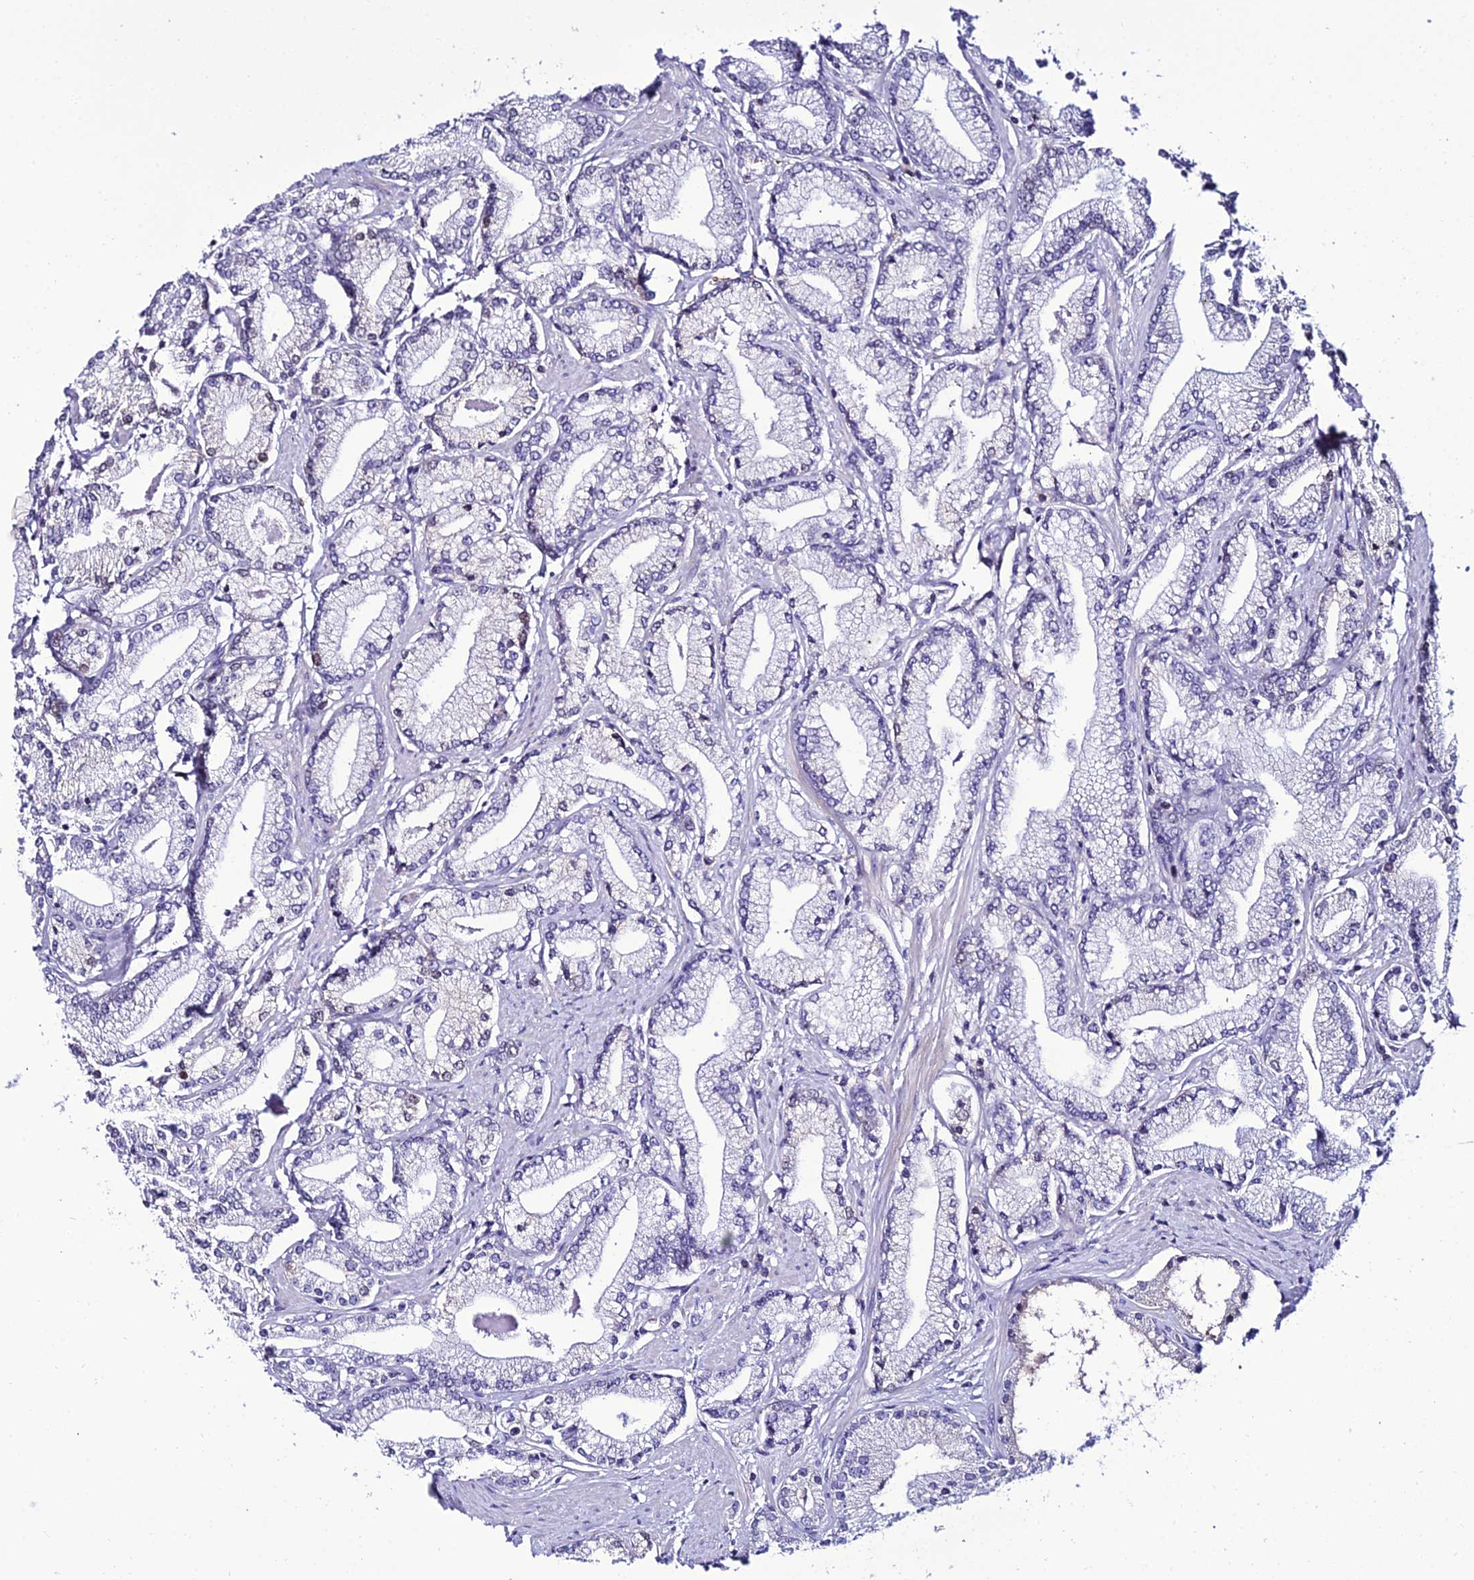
{"staining": {"intensity": "negative", "quantity": "none", "location": "none"}, "tissue": "prostate cancer", "cell_type": "Tumor cells", "image_type": "cancer", "snomed": [{"axis": "morphology", "description": "Adenocarcinoma, High grade"}, {"axis": "topography", "description": "Prostate"}], "caption": "Tumor cells are negative for brown protein staining in prostate high-grade adenocarcinoma. (DAB immunohistochemistry (IHC) with hematoxylin counter stain).", "gene": "DEFB132", "patient": {"sex": "male", "age": 67}}